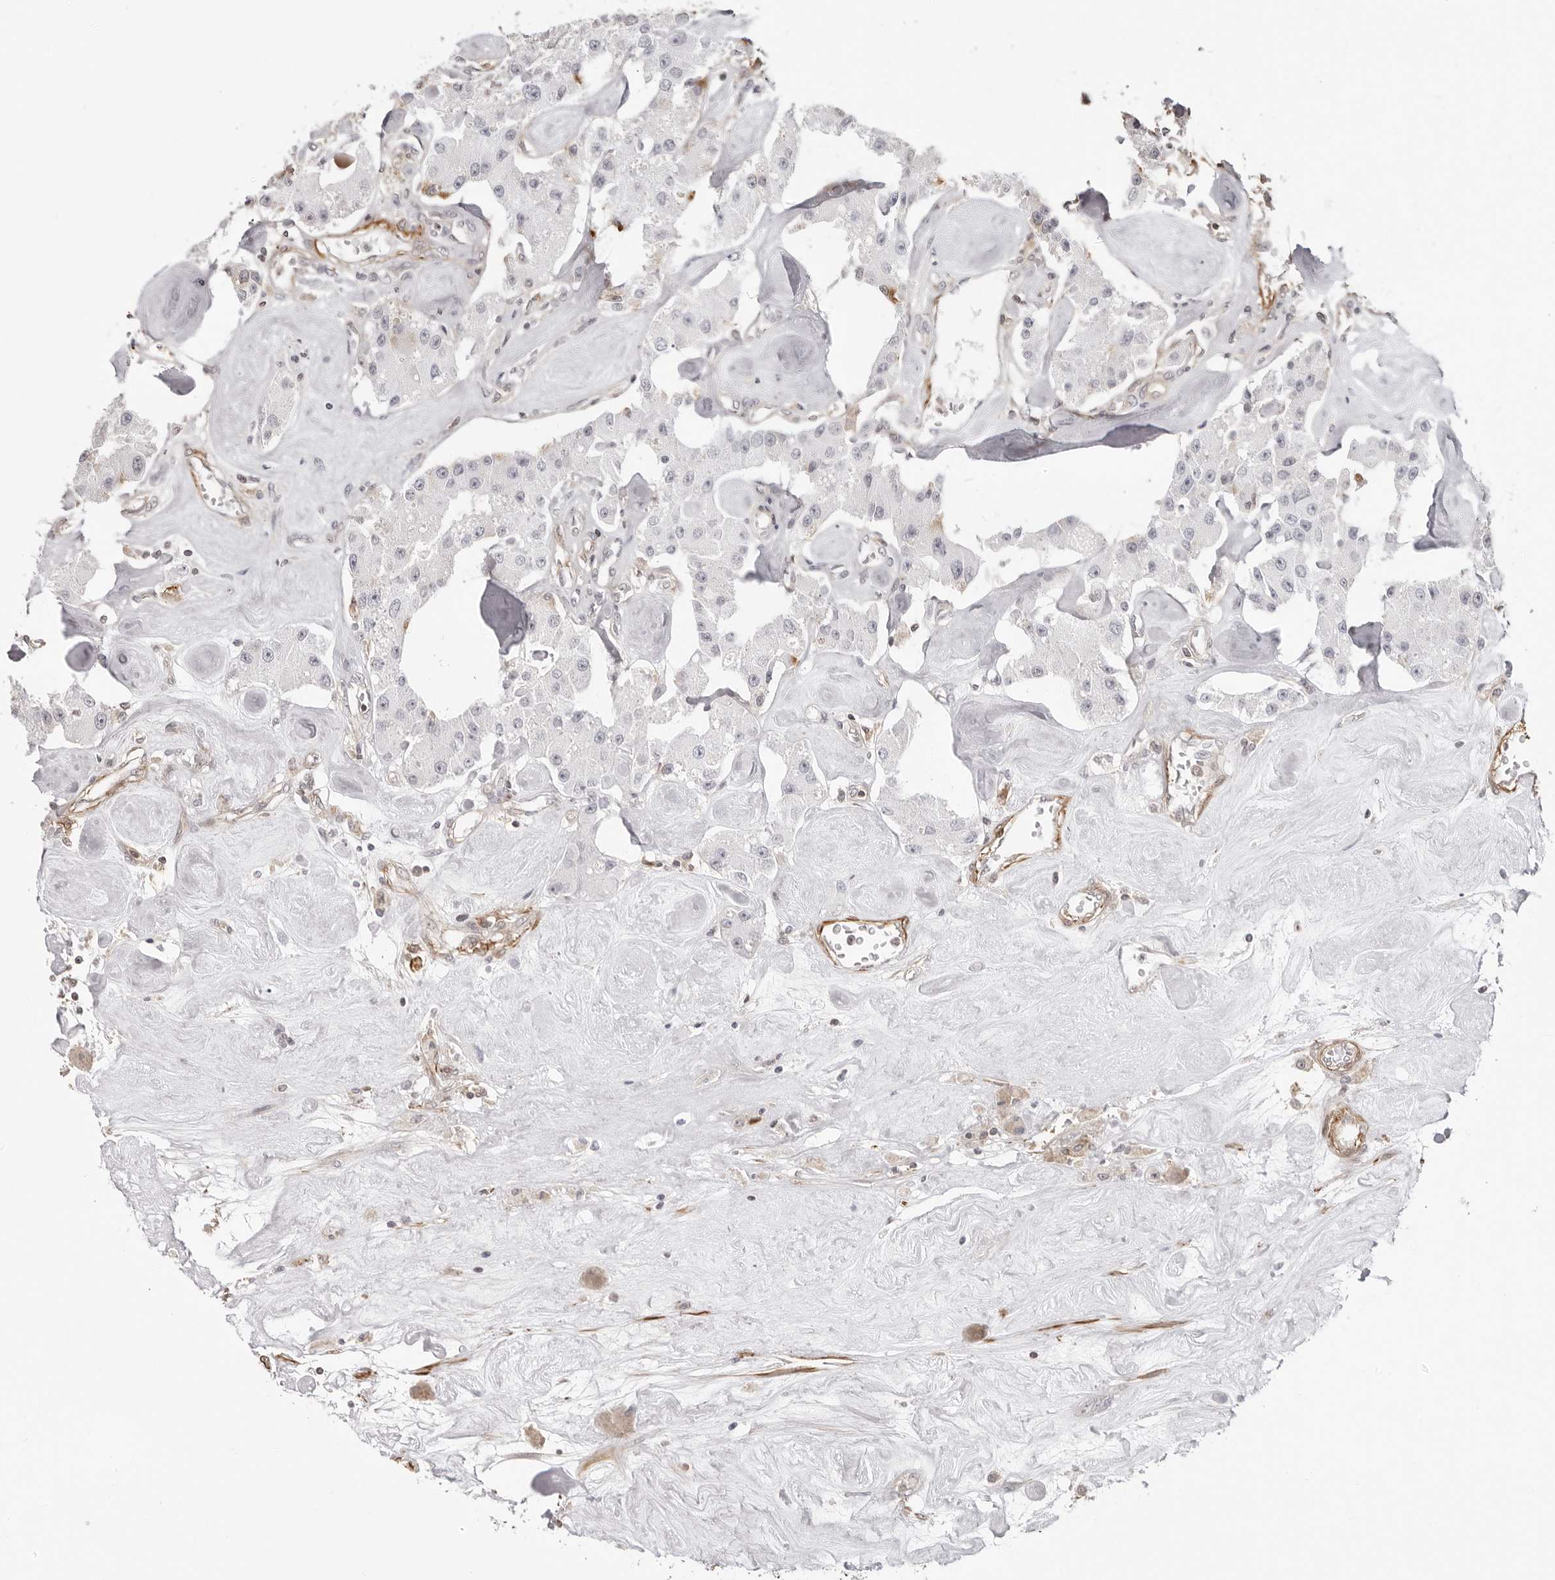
{"staining": {"intensity": "negative", "quantity": "none", "location": "none"}, "tissue": "carcinoid", "cell_type": "Tumor cells", "image_type": "cancer", "snomed": [{"axis": "morphology", "description": "Carcinoid, malignant, NOS"}, {"axis": "topography", "description": "Pancreas"}], "caption": "IHC histopathology image of carcinoid stained for a protein (brown), which shows no positivity in tumor cells.", "gene": "UNK", "patient": {"sex": "male", "age": 41}}